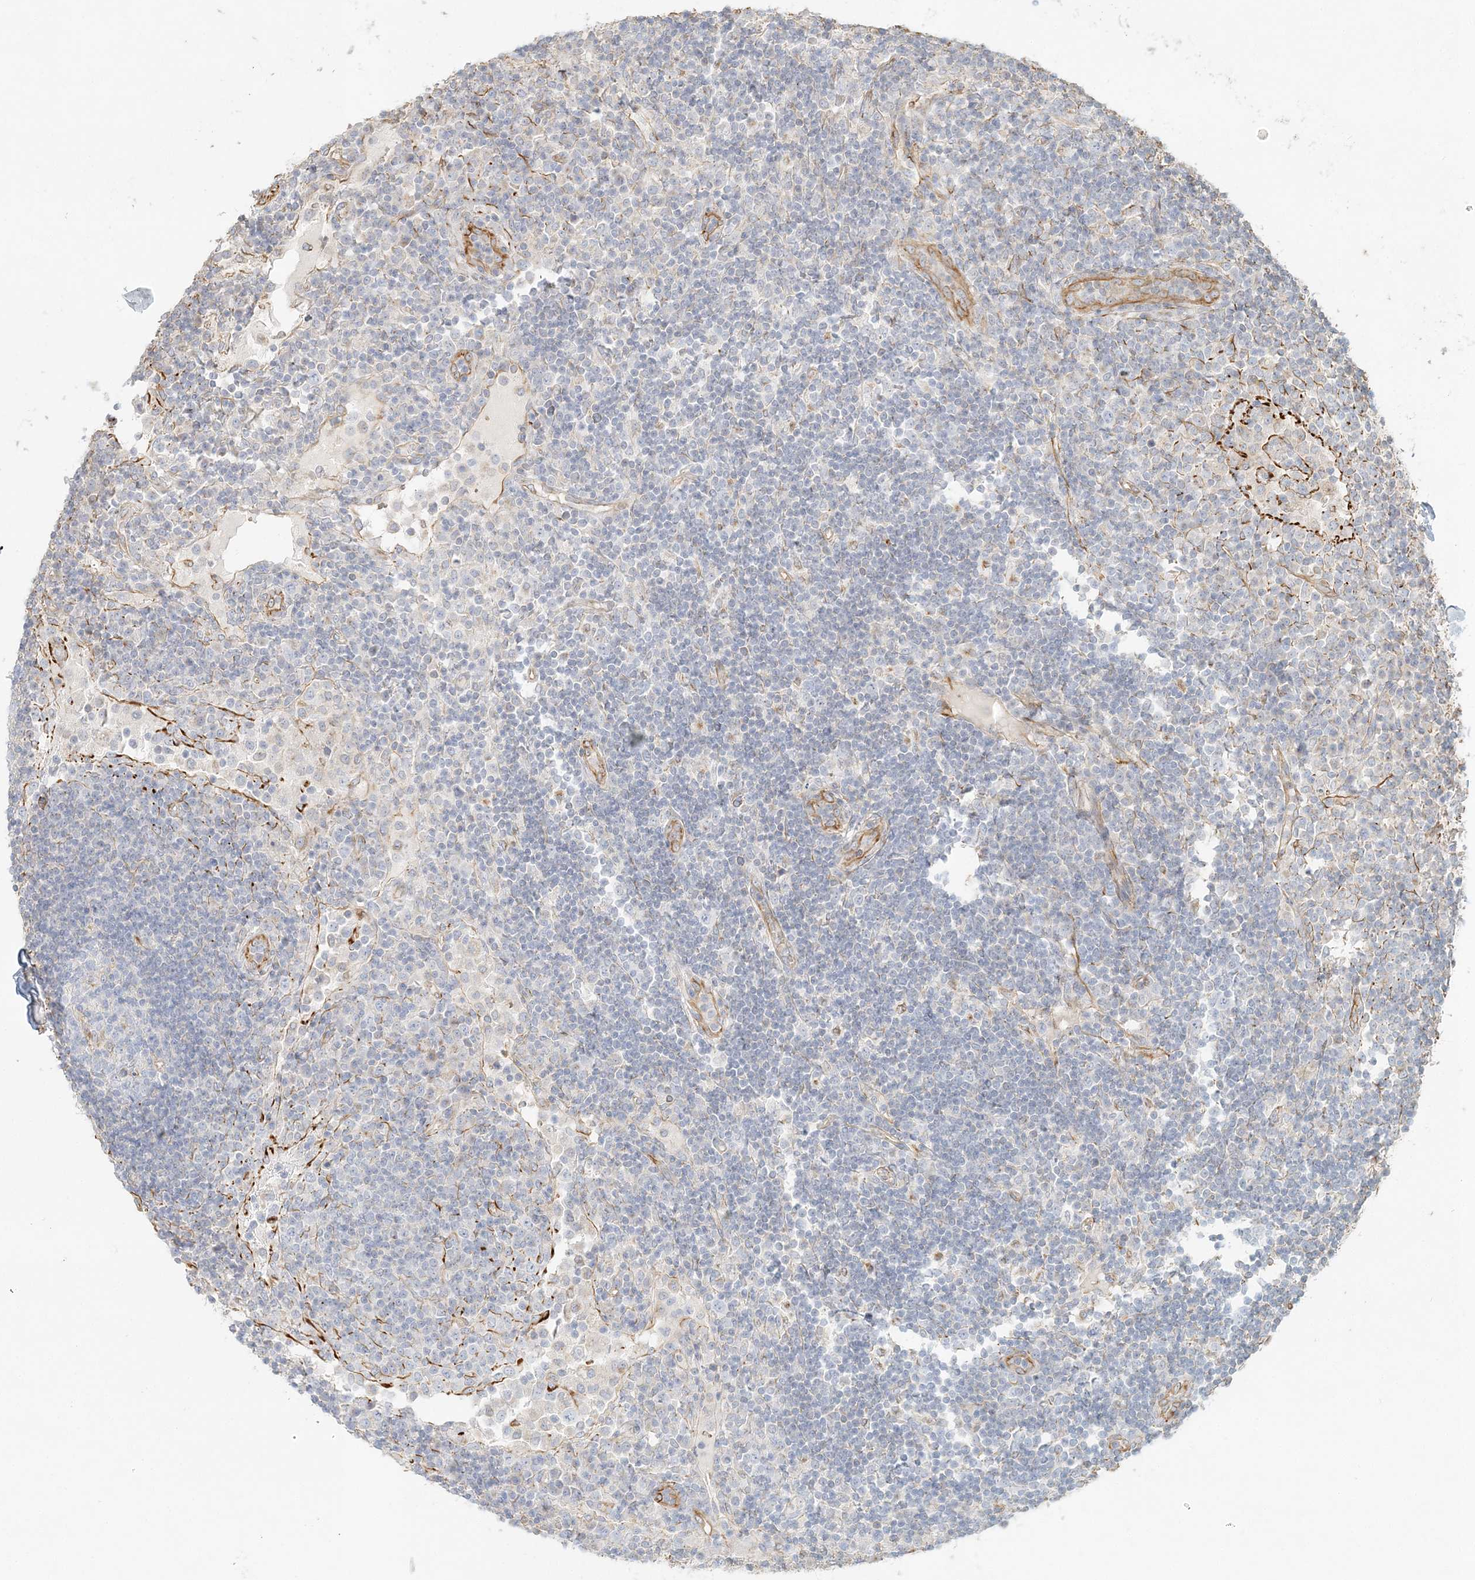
{"staining": {"intensity": "negative", "quantity": "none", "location": "none"}, "tissue": "lymph node", "cell_type": "Germinal center cells", "image_type": "normal", "snomed": [{"axis": "morphology", "description": "Normal tissue, NOS"}, {"axis": "topography", "description": "Lymph node"}], "caption": "This histopathology image is of unremarkable lymph node stained with immunohistochemistry (IHC) to label a protein in brown with the nuclei are counter-stained blue. There is no positivity in germinal center cells. (Stains: DAB (3,3'-diaminobenzidine) IHC with hematoxylin counter stain, Microscopy: brightfield microscopy at high magnification).", "gene": "DMRTB1", "patient": {"sex": "female", "age": 53}}